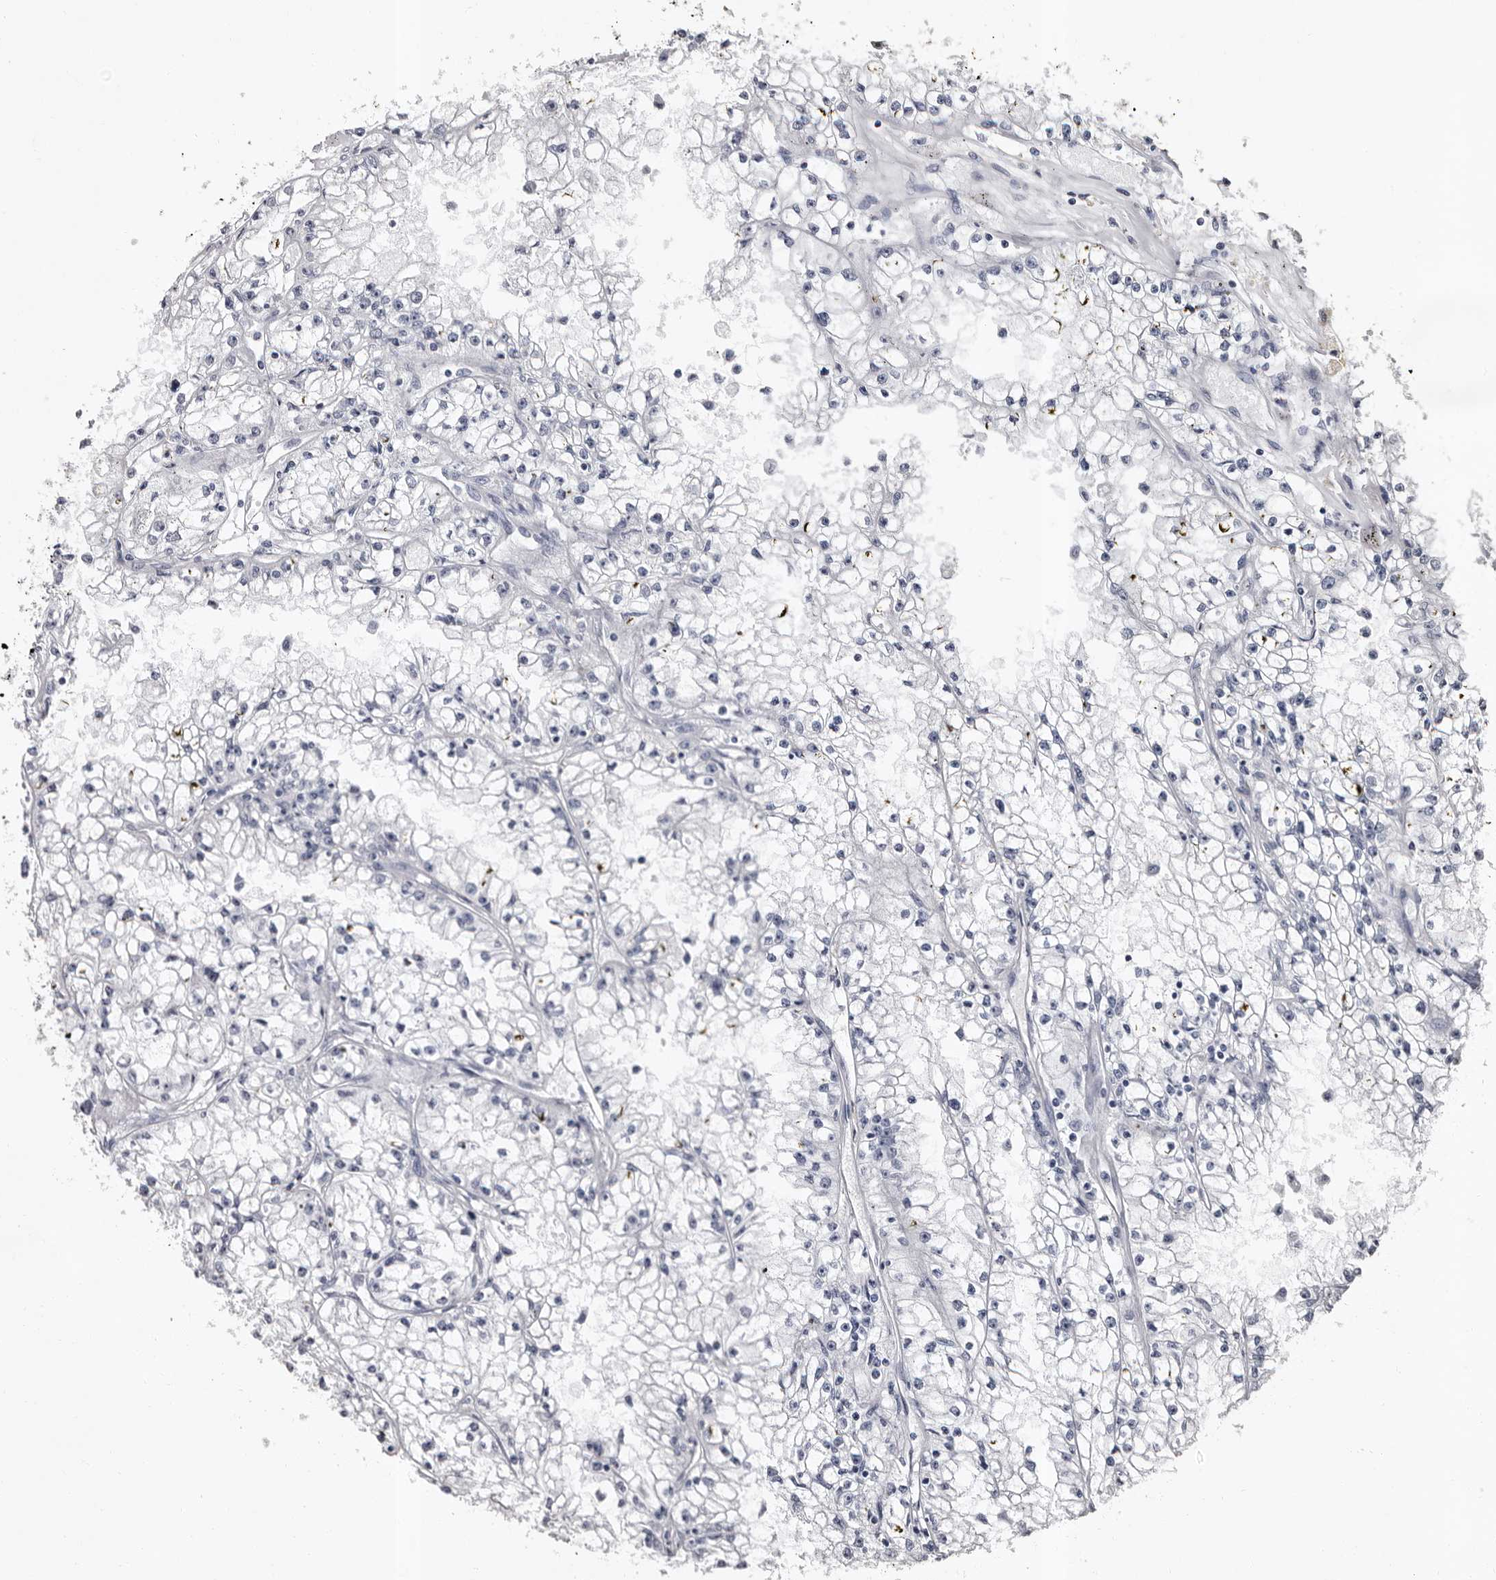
{"staining": {"intensity": "negative", "quantity": "none", "location": "none"}, "tissue": "renal cancer", "cell_type": "Tumor cells", "image_type": "cancer", "snomed": [{"axis": "morphology", "description": "Adenocarcinoma, NOS"}, {"axis": "topography", "description": "Kidney"}], "caption": "Tumor cells show no significant protein staining in renal cancer.", "gene": "FAM91A1", "patient": {"sex": "male", "age": 56}}